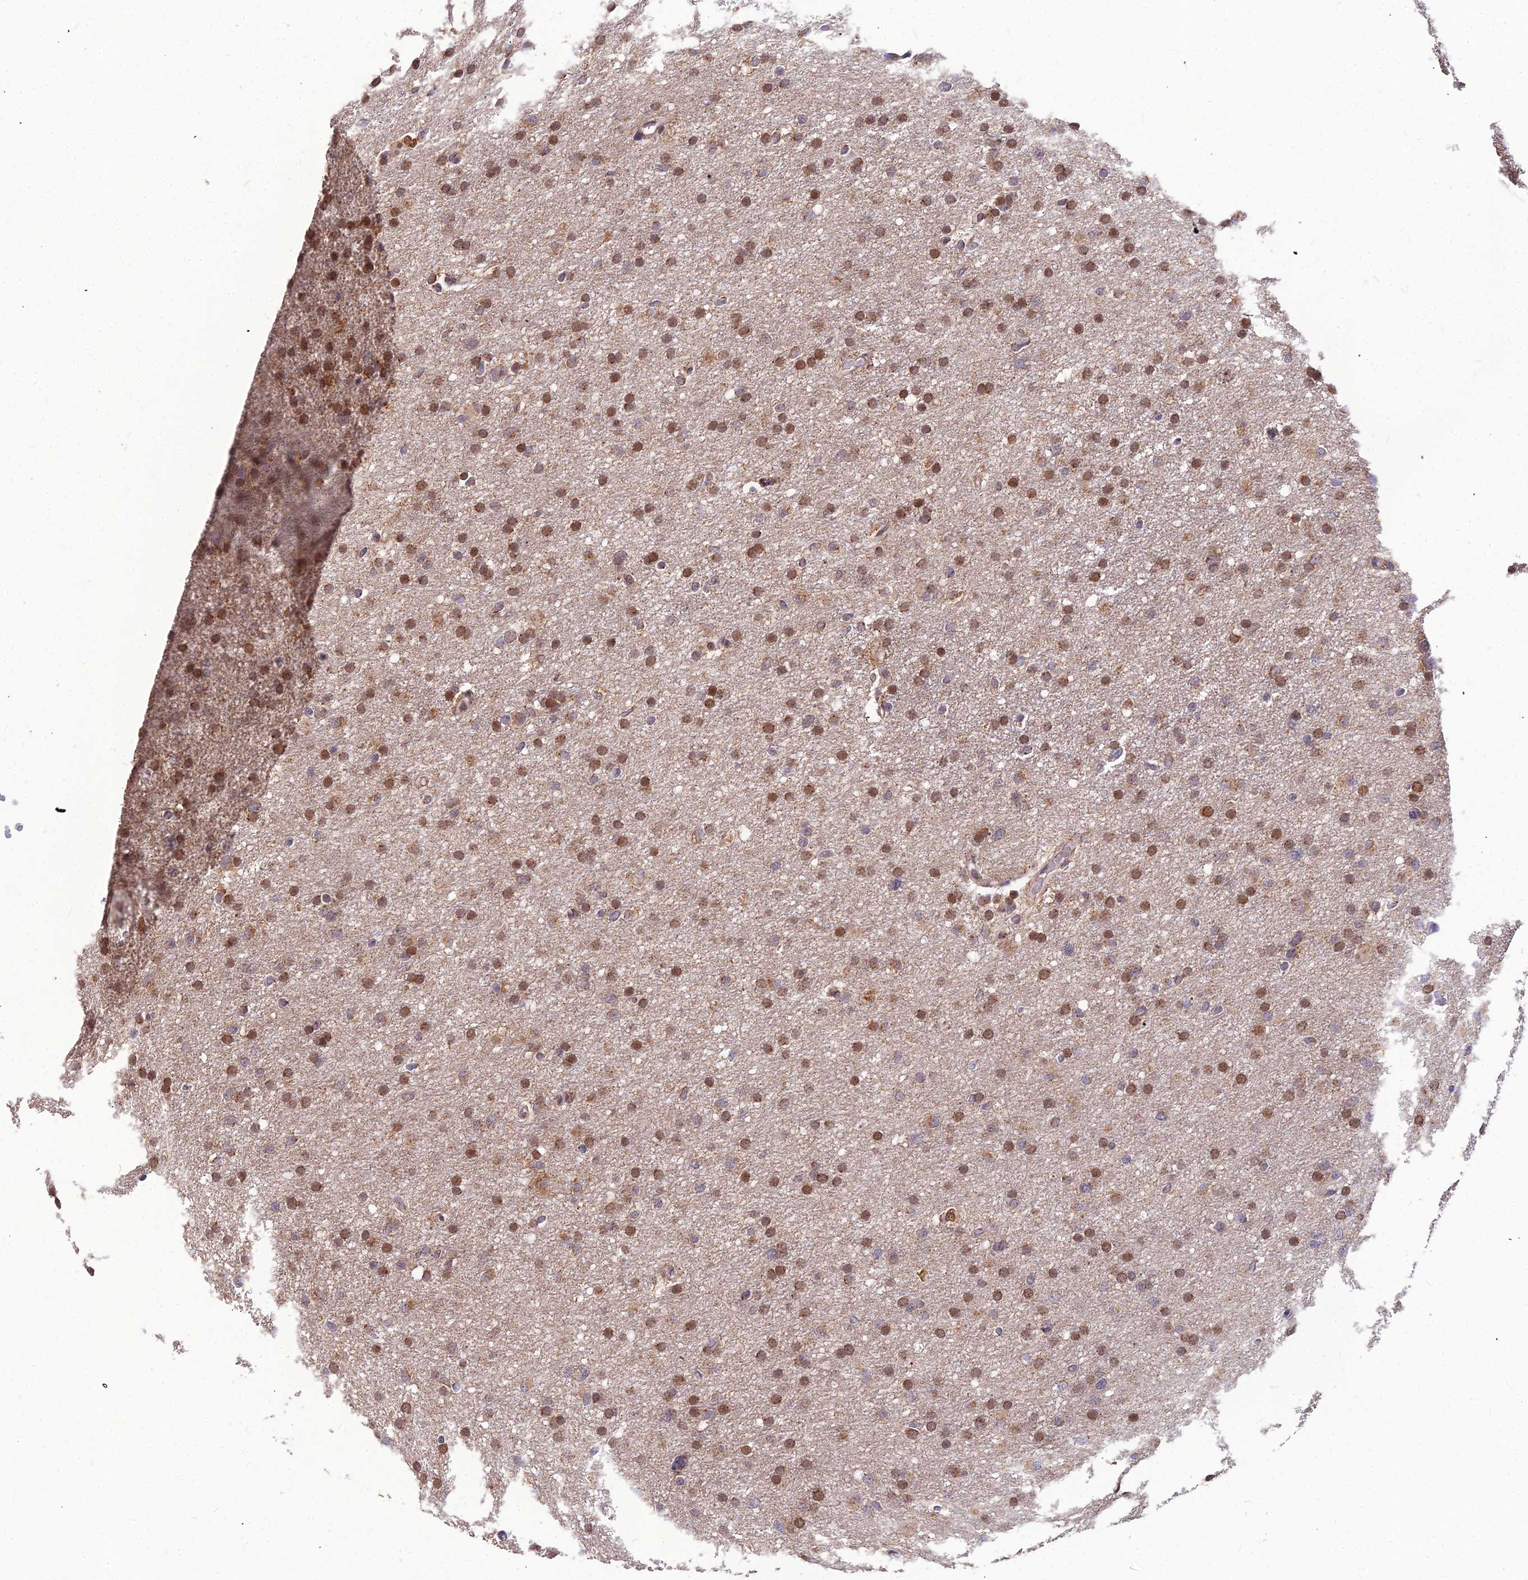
{"staining": {"intensity": "moderate", "quantity": ">75%", "location": "cytoplasmic/membranous,nuclear"}, "tissue": "glioma", "cell_type": "Tumor cells", "image_type": "cancer", "snomed": [{"axis": "morphology", "description": "Glioma, malignant, High grade"}, {"axis": "topography", "description": "Cerebral cortex"}], "caption": "The immunohistochemical stain shows moderate cytoplasmic/membranous and nuclear positivity in tumor cells of high-grade glioma (malignant) tissue.", "gene": "LEKR1", "patient": {"sex": "female", "age": 36}}